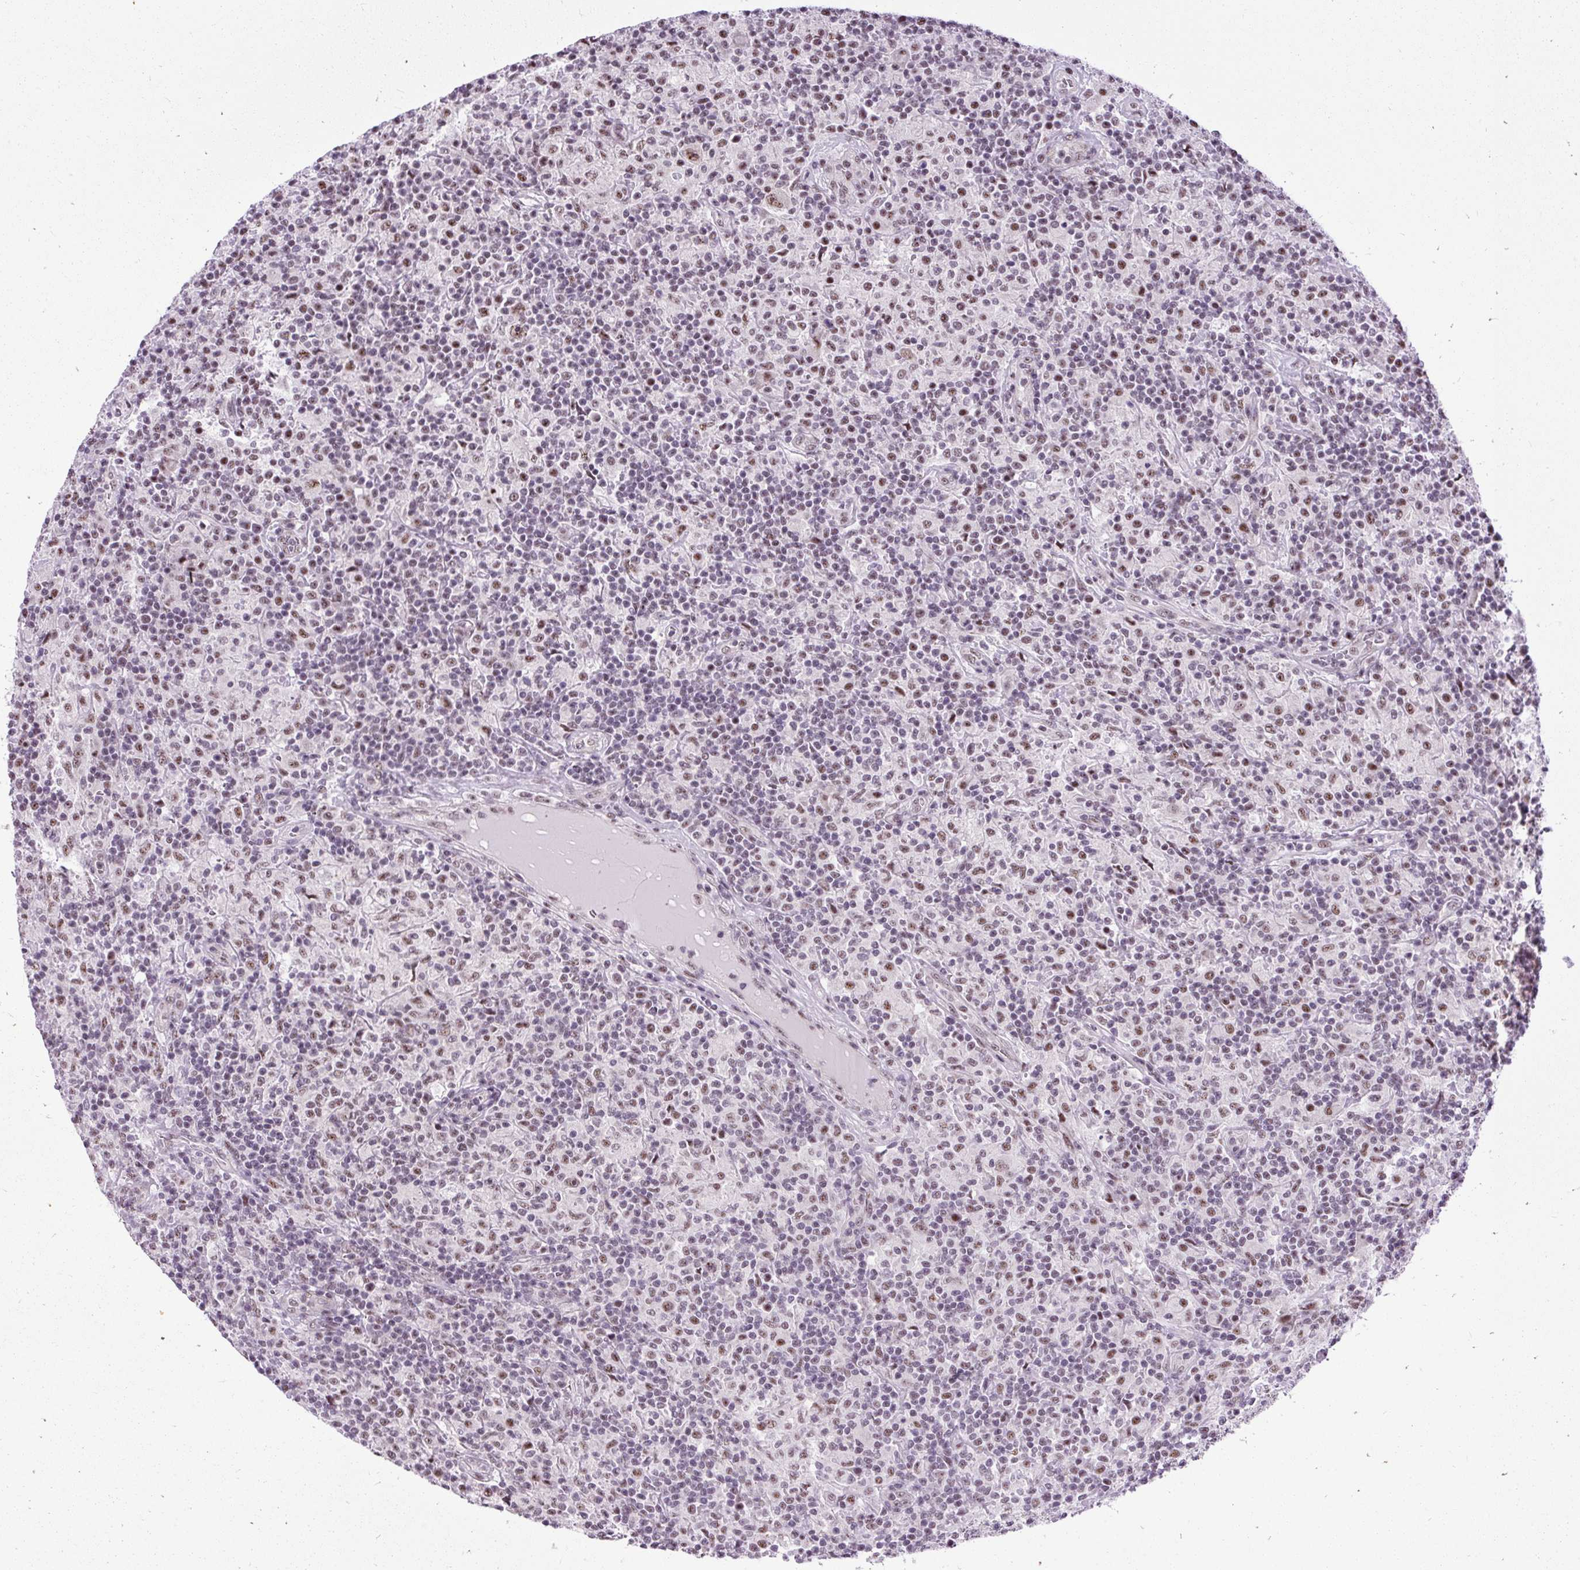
{"staining": {"intensity": "moderate", "quantity": ">75%", "location": "nuclear"}, "tissue": "lymphoma", "cell_type": "Tumor cells", "image_type": "cancer", "snomed": [{"axis": "morphology", "description": "Hodgkin's disease, NOS"}, {"axis": "topography", "description": "Lymph node"}], "caption": "A brown stain labels moderate nuclear expression of a protein in human lymphoma tumor cells.", "gene": "SMC5", "patient": {"sex": "male", "age": 70}}